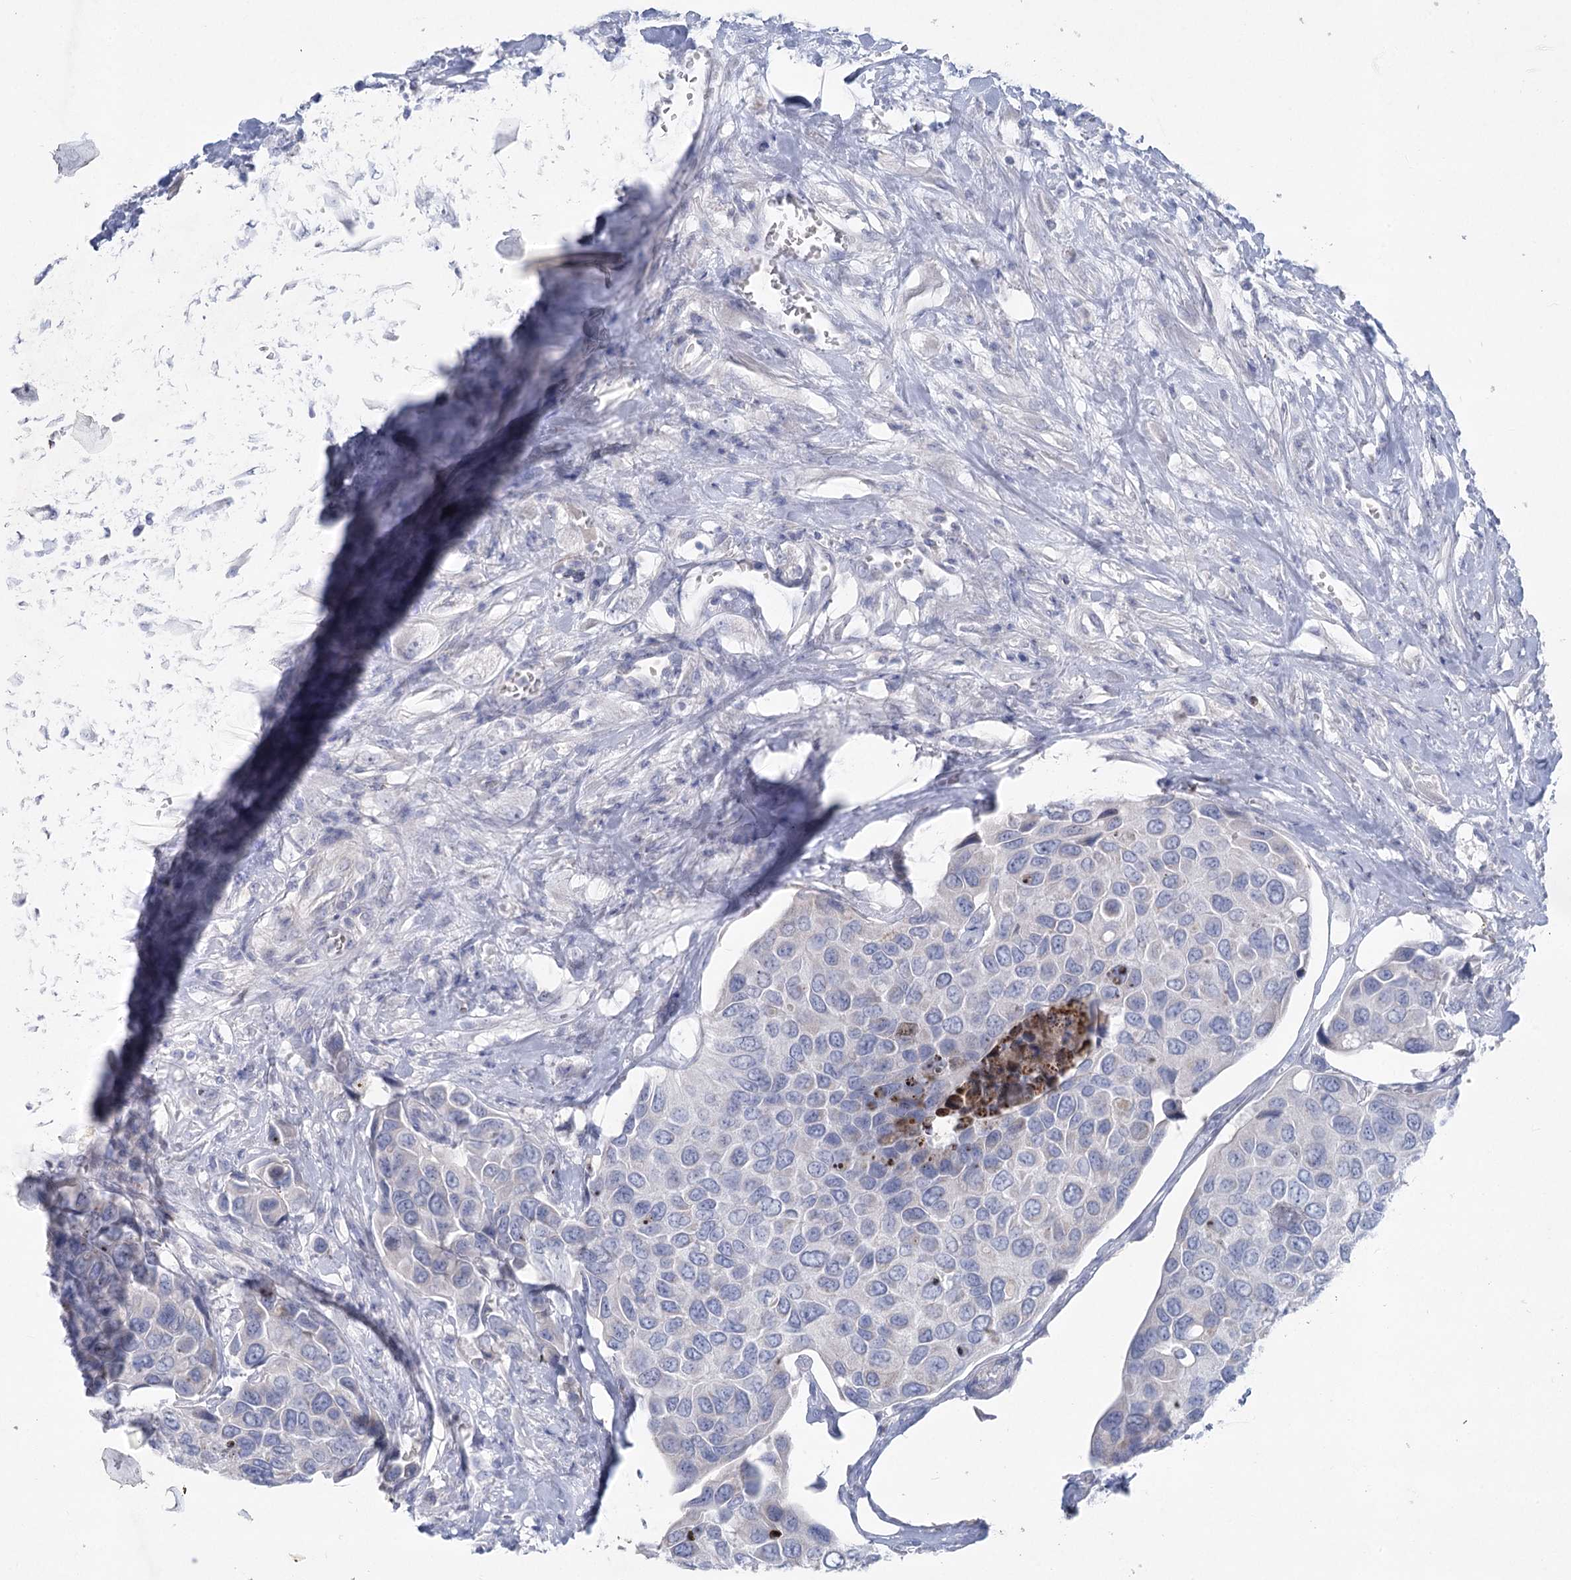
{"staining": {"intensity": "negative", "quantity": "none", "location": "none"}, "tissue": "urothelial cancer", "cell_type": "Tumor cells", "image_type": "cancer", "snomed": [{"axis": "morphology", "description": "Urothelial carcinoma, High grade"}, {"axis": "topography", "description": "Urinary bladder"}], "caption": "Immunohistochemical staining of human urothelial cancer demonstrates no significant positivity in tumor cells.", "gene": "WDR74", "patient": {"sex": "male", "age": 74}}